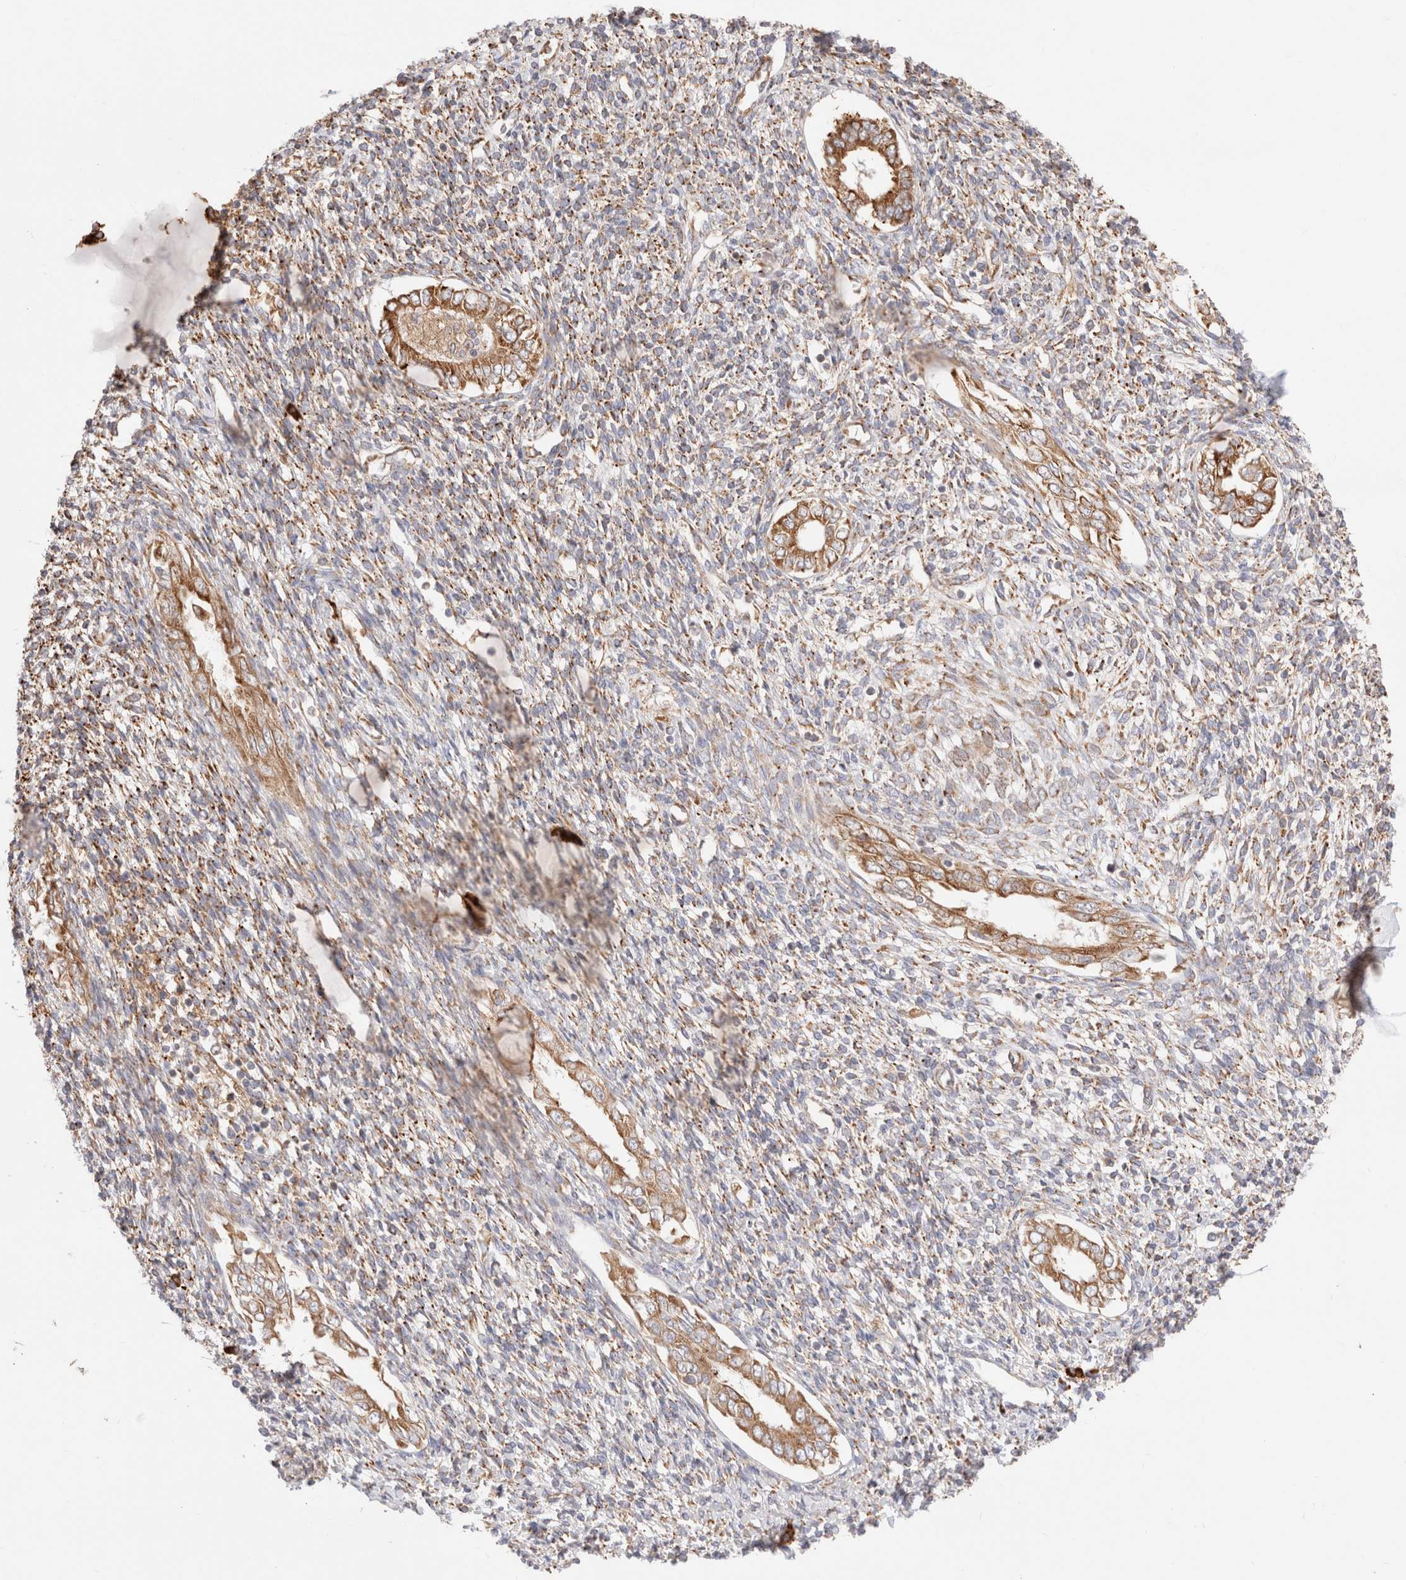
{"staining": {"intensity": "negative", "quantity": "none", "location": "none"}, "tissue": "endometrium", "cell_type": "Cells in endometrial stroma", "image_type": "normal", "snomed": [{"axis": "morphology", "description": "Normal tissue, NOS"}, {"axis": "topography", "description": "Endometrium"}], "caption": "A histopathology image of endometrium stained for a protein displays no brown staining in cells in endometrial stroma.", "gene": "UTS2B", "patient": {"sex": "female", "age": 66}}